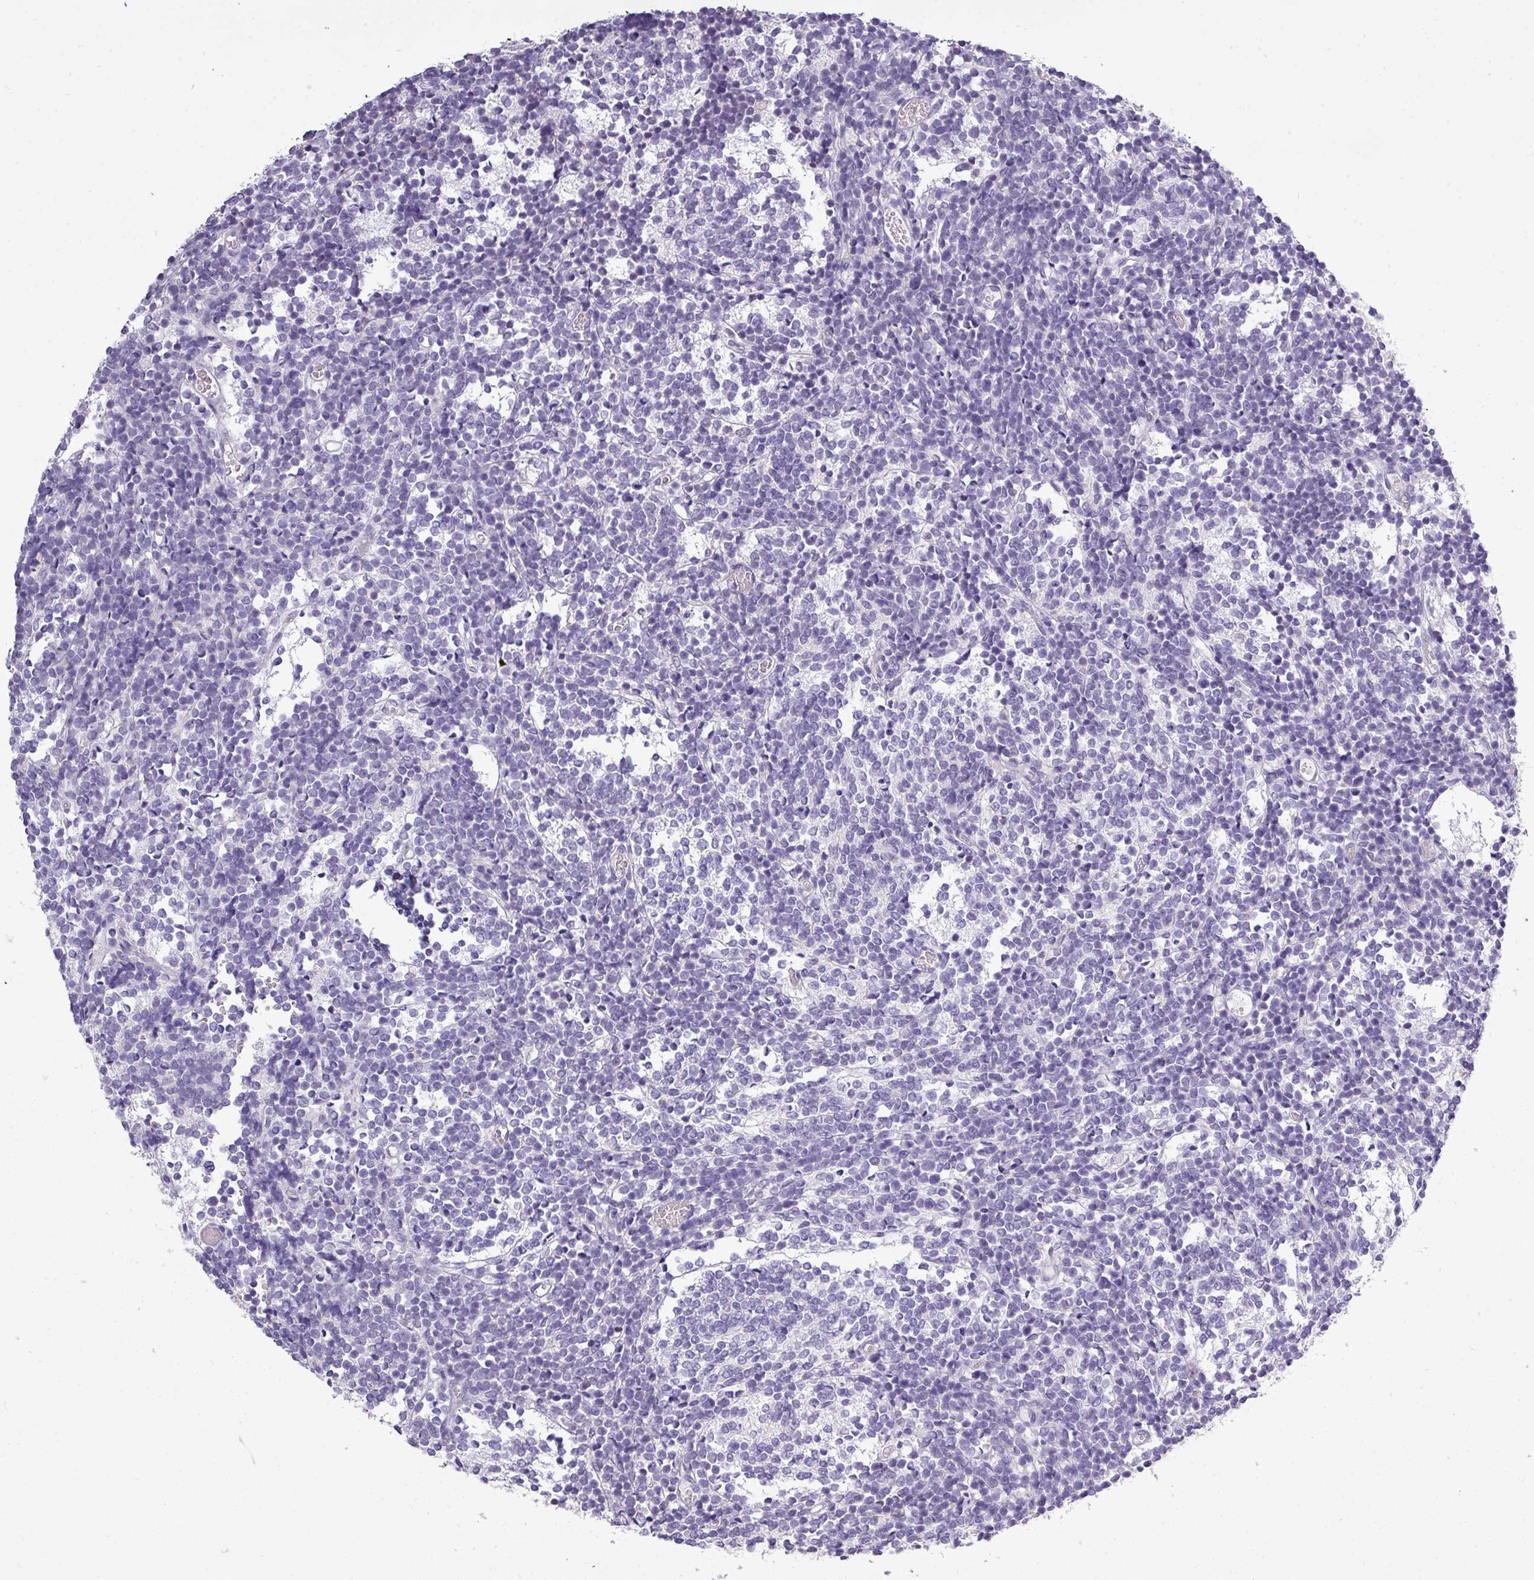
{"staining": {"intensity": "negative", "quantity": "none", "location": "none"}, "tissue": "glioma", "cell_type": "Tumor cells", "image_type": "cancer", "snomed": [{"axis": "morphology", "description": "Glioma, malignant, Low grade"}, {"axis": "topography", "description": "Brain"}], "caption": "Immunohistochemistry of glioma reveals no positivity in tumor cells.", "gene": "DNAAF9", "patient": {"sex": "female", "age": 1}}